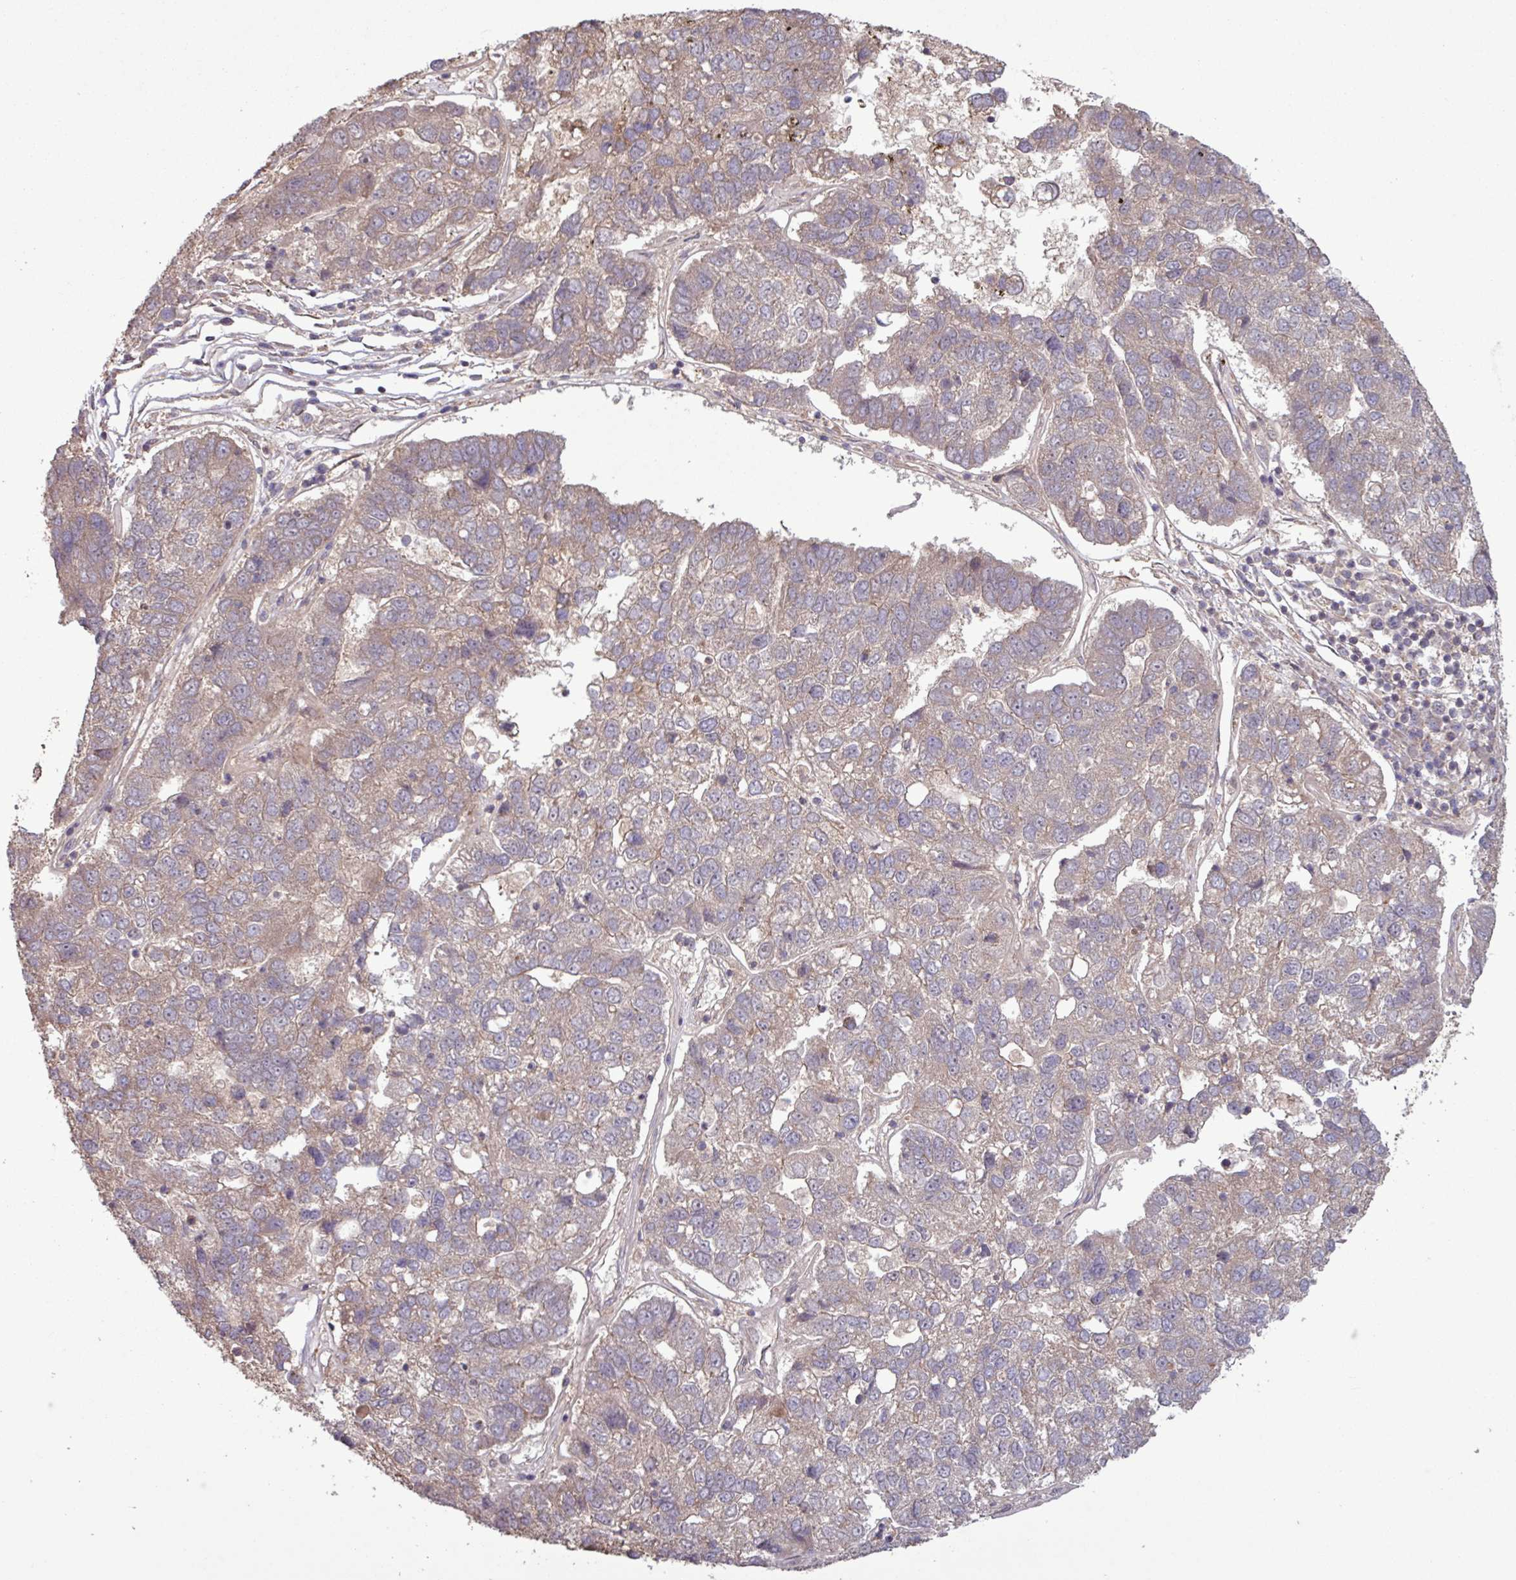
{"staining": {"intensity": "weak", "quantity": "25%-75%", "location": "cytoplasmic/membranous"}, "tissue": "pancreatic cancer", "cell_type": "Tumor cells", "image_type": "cancer", "snomed": [{"axis": "morphology", "description": "Adenocarcinoma, NOS"}, {"axis": "topography", "description": "Pancreas"}], "caption": "DAB (3,3'-diaminobenzidine) immunohistochemical staining of human adenocarcinoma (pancreatic) exhibits weak cytoplasmic/membranous protein positivity in about 25%-75% of tumor cells.", "gene": "TRABD2A", "patient": {"sex": "female", "age": 61}}